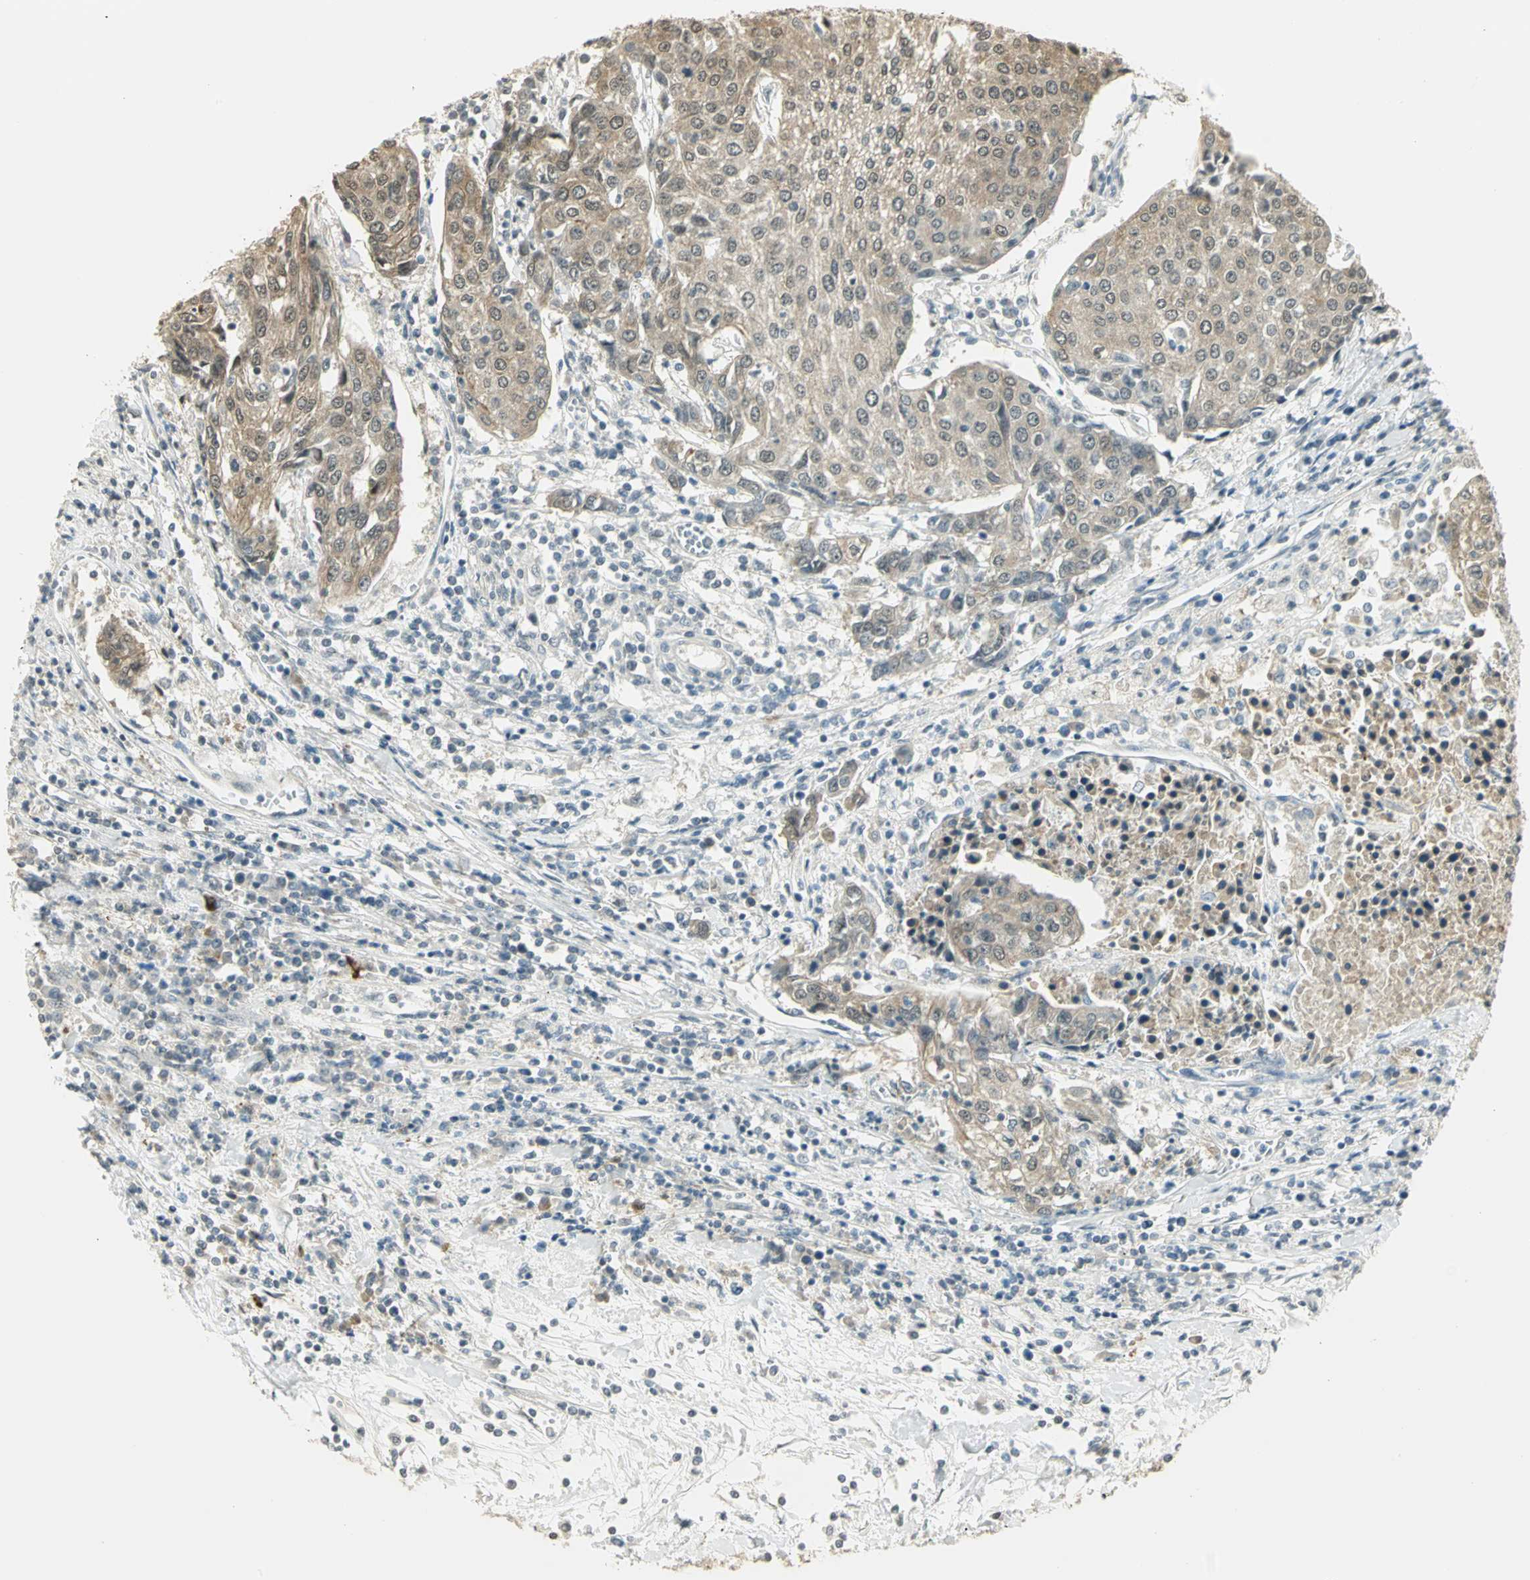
{"staining": {"intensity": "weak", "quantity": ">75%", "location": "cytoplasmic/membranous"}, "tissue": "urothelial cancer", "cell_type": "Tumor cells", "image_type": "cancer", "snomed": [{"axis": "morphology", "description": "Urothelial carcinoma, High grade"}, {"axis": "topography", "description": "Urinary bladder"}], "caption": "Brown immunohistochemical staining in urothelial cancer demonstrates weak cytoplasmic/membranous positivity in approximately >75% of tumor cells.", "gene": "CDC34", "patient": {"sex": "female", "age": 85}}